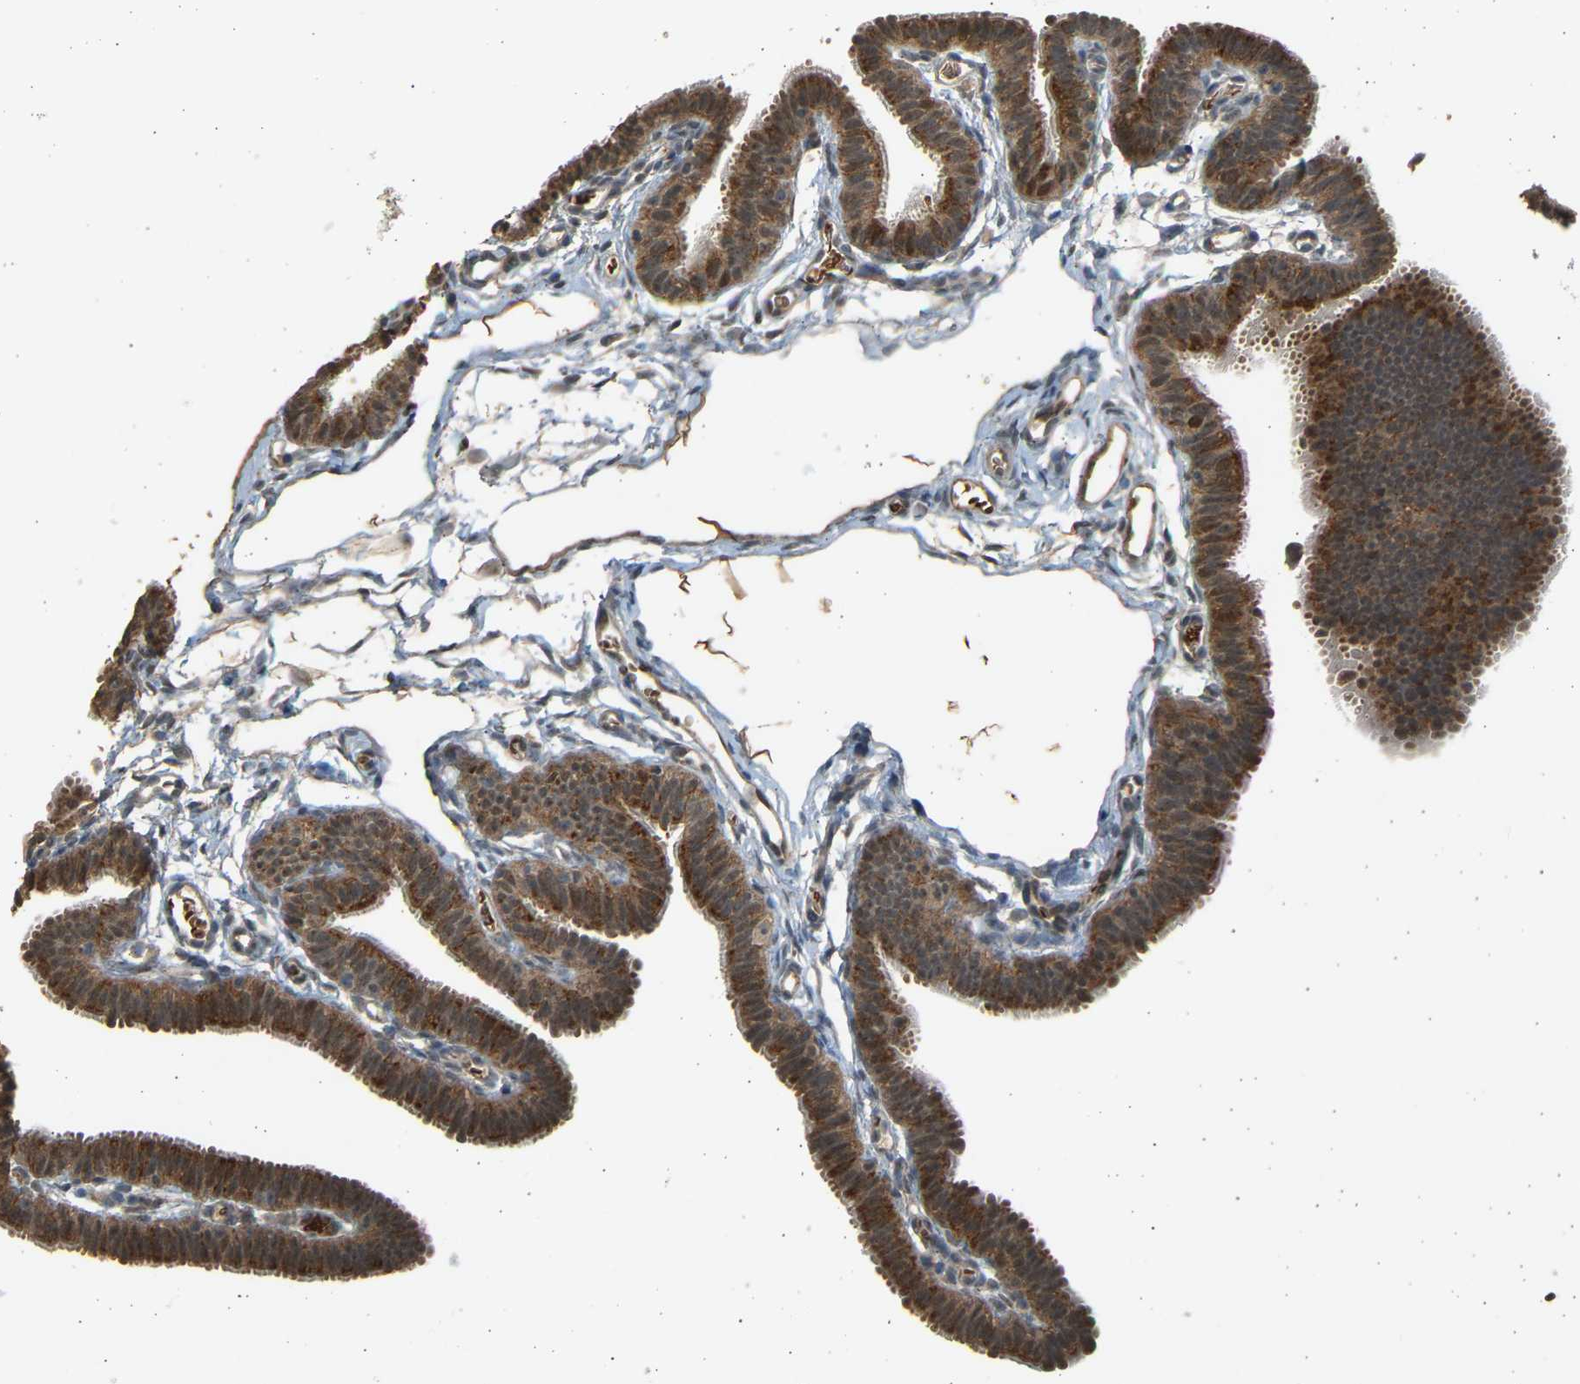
{"staining": {"intensity": "moderate", "quantity": ">75%", "location": "cytoplasmic/membranous"}, "tissue": "fallopian tube", "cell_type": "Glandular cells", "image_type": "normal", "snomed": [{"axis": "morphology", "description": "Normal tissue, NOS"}, {"axis": "topography", "description": "Fallopian tube"}, {"axis": "topography", "description": "Placenta"}], "caption": "Immunohistochemistry (IHC) staining of normal fallopian tube, which demonstrates medium levels of moderate cytoplasmic/membranous positivity in about >75% of glandular cells indicating moderate cytoplasmic/membranous protein expression. The staining was performed using DAB (brown) for protein detection and nuclei were counterstained in hematoxylin (blue).", "gene": "BIRC2", "patient": {"sex": "female", "age": 34}}